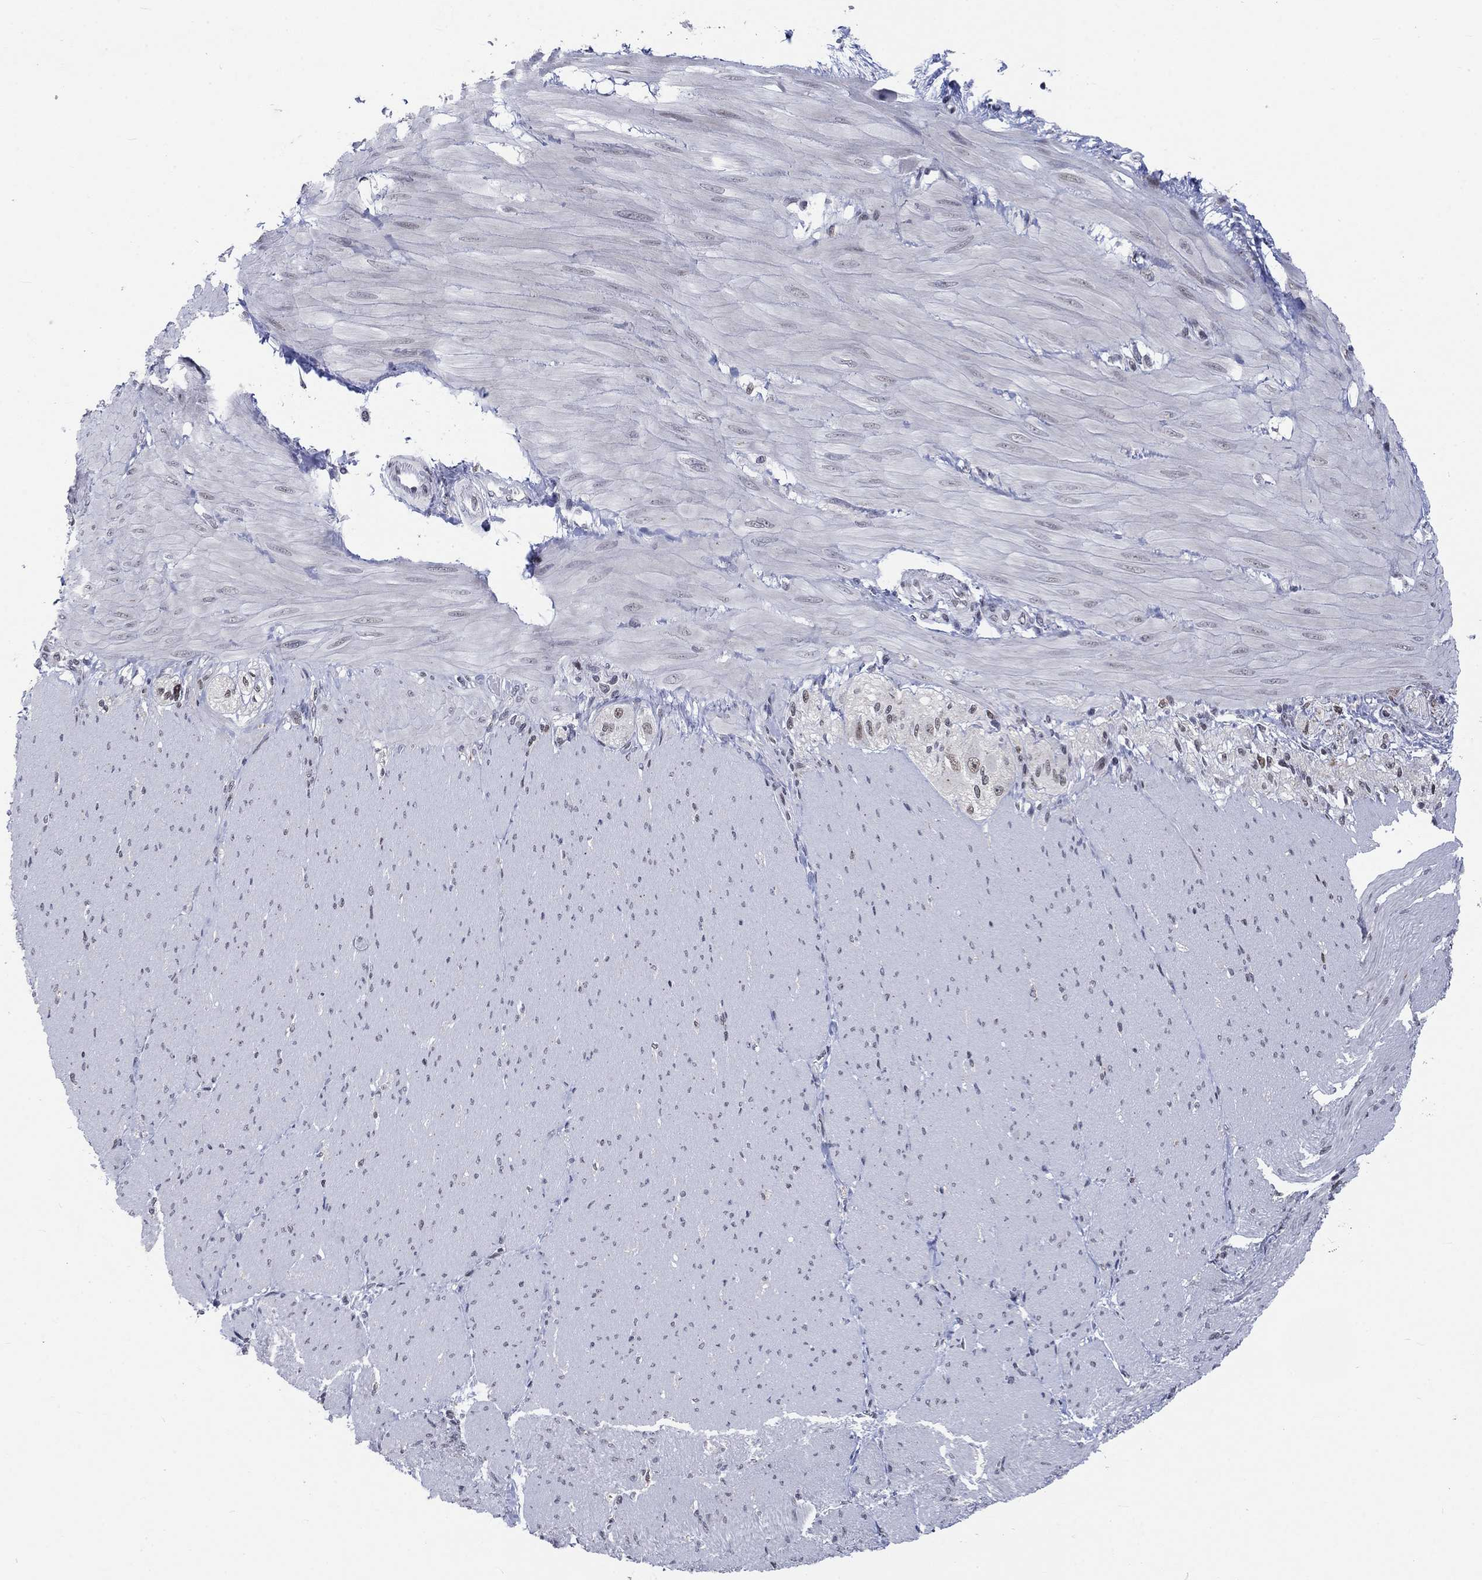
{"staining": {"intensity": "negative", "quantity": "none", "location": "none"}, "tissue": "soft tissue", "cell_type": "Fibroblasts", "image_type": "normal", "snomed": [{"axis": "morphology", "description": "Normal tissue, NOS"}, {"axis": "topography", "description": "Smooth muscle"}, {"axis": "topography", "description": "Duodenum"}, {"axis": "topography", "description": "Peripheral nerve tissue"}], "caption": "Human soft tissue stained for a protein using IHC reveals no expression in fibroblasts.", "gene": "HCFC1", "patient": {"sex": "female", "age": 61}}